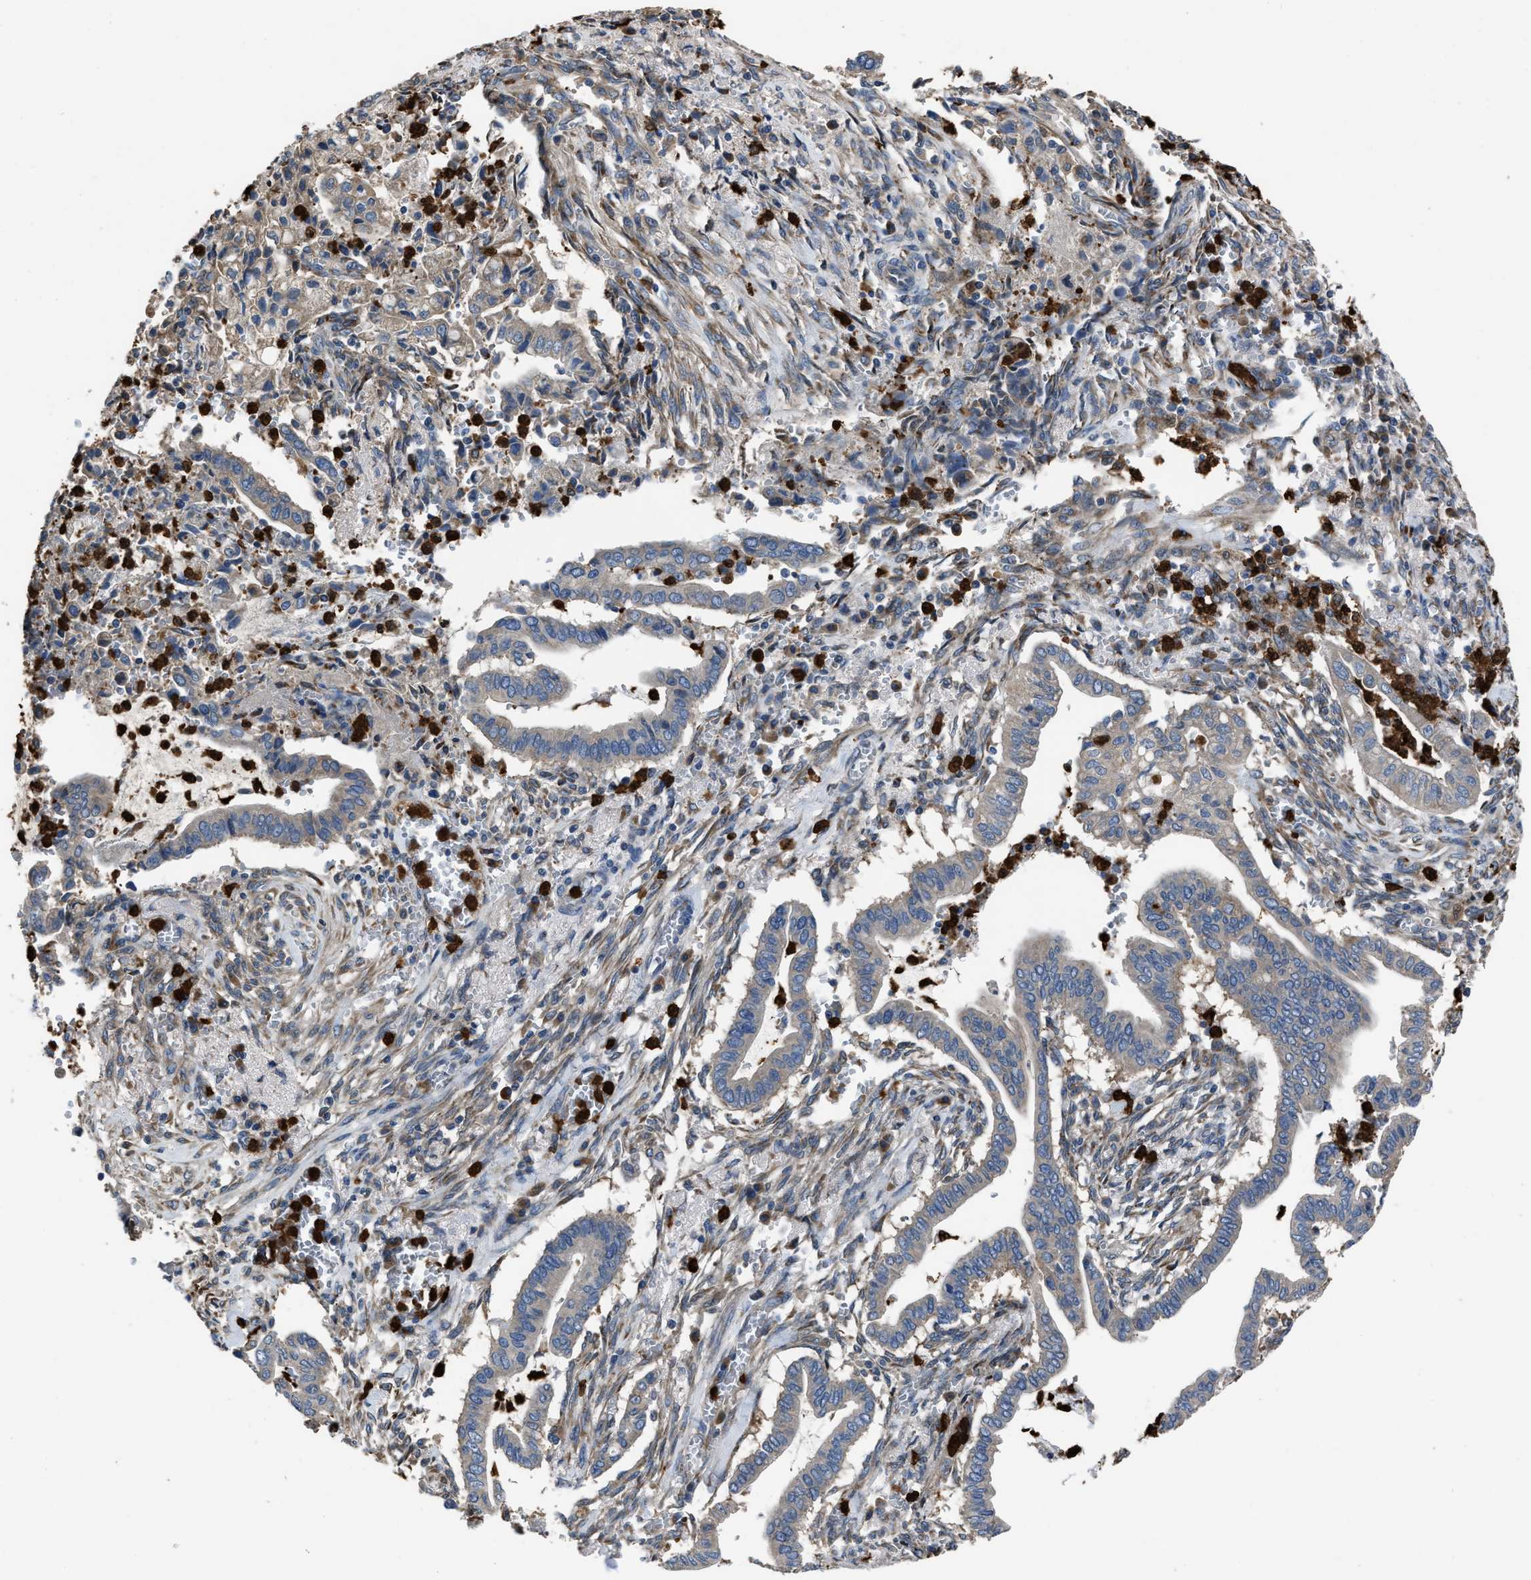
{"staining": {"intensity": "negative", "quantity": "none", "location": "none"}, "tissue": "cervical cancer", "cell_type": "Tumor cells", "image_type": "cancer", "snomed": [{"axis": "morphology", "description": "Adenocarcinoma, NOS"}, {"axis": "topography", "description": "Cervix"}], "caption": "High magnification brightfield microscopy of cervical adenocarcinoma stained with DAB (3,3'-diaminobenzidine) (brown) and counterstained with hematoxylin (blue): tumor cells show no significant positivity. (IHC, brightfield microscopy, high magnification).", "gene": "ANGPT1", "patient": {"sex": "female", "age": 44}}